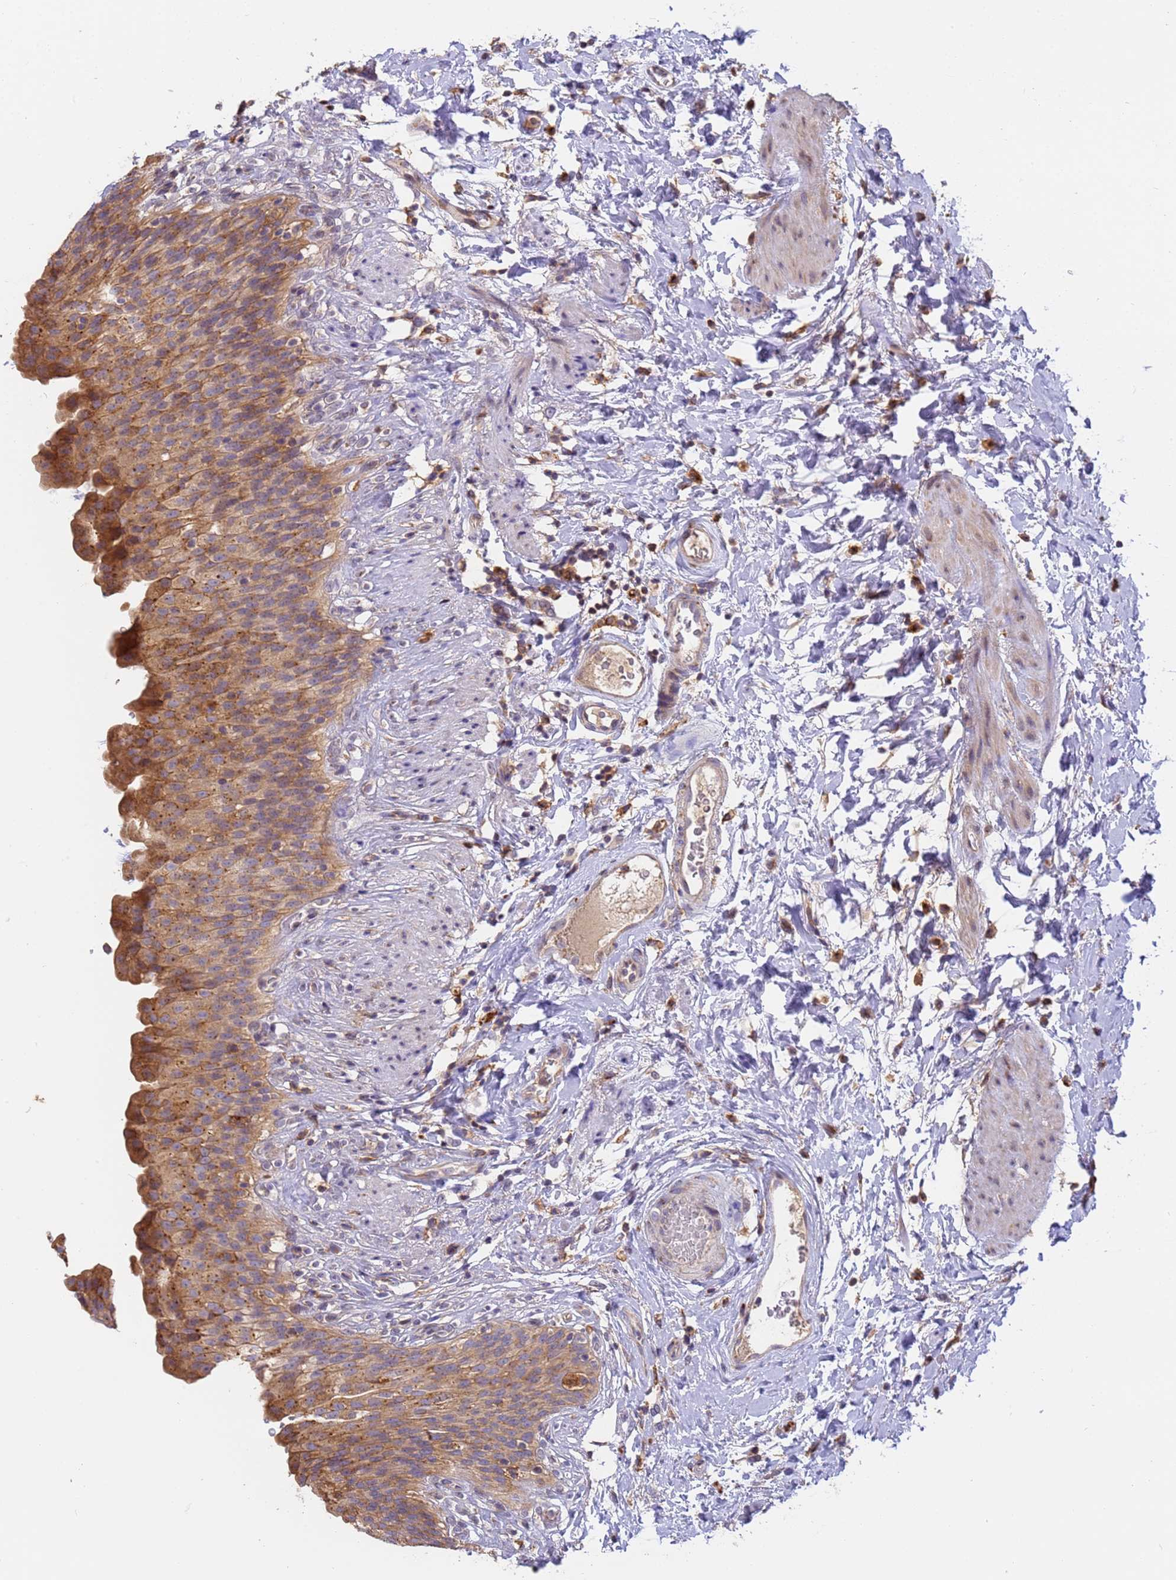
{"staining": {"intensity": "moderate", "quantity": ">75%", "location": "cytoplasmic/membranous"}, "tissue": "urinary bladder", "cell_type": "Urothelial cells", "image_type": "normal", "snomed": [{"axis": "morphology", "description": "Normal tissue, NOS"}, {"axis": "topography", "description": "Urinary bladder"}], "caption": "A medium amount of moderate cytoplasmic/membranous positivity is present in approximately >75% of urothelial cells in unremarkable urinary bladder. Immunohistochemistry (ihc) stains the protein in brown and the nuclei are stained blue.", "gene": "M6PR", "patient": {"sex": "female", "age": 79}}